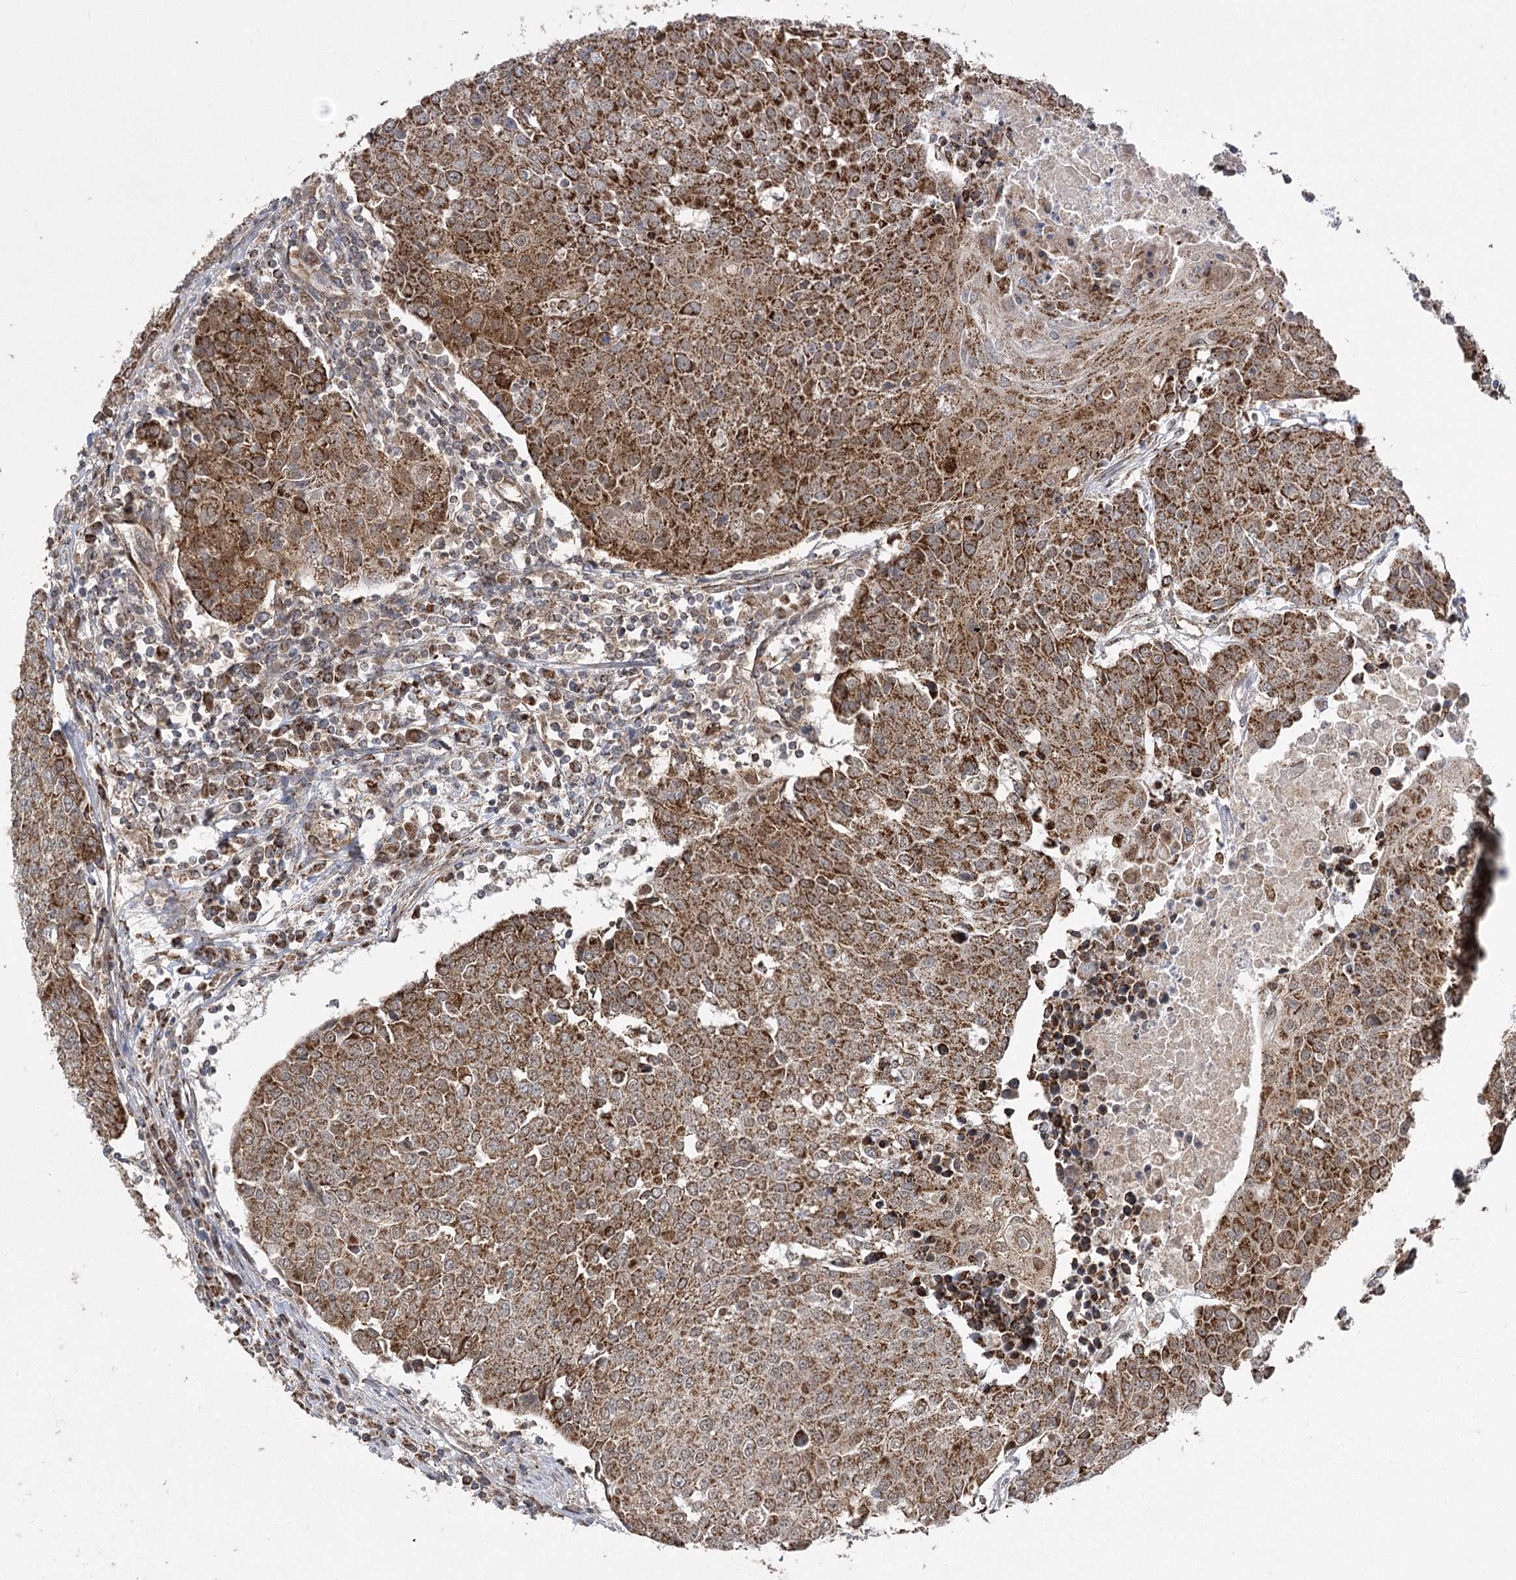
{"staining": {"intensity": "strong", "quantity": ">75%", "location": "cytoplasmic/membranous"}, "tissue": "urothelial cancer", "cell_type": "Tumor cells", "image_type": "cancer", "snomed": [{"axis": "morphology", "description": "Urothelial carcinoma, High grade"}, {"axis": "topography", "description": "Urinary bladder"}], "caption": "Immunohistochemistry (IHC) of urothelial carcinoma (high-grade) exhibits high levels of strong cytoplasmic/membranous staining in approximately >75% of tumor cells.", "gene": "SLC4A1AP", "patient": {"sex": "female", "age": 85}}